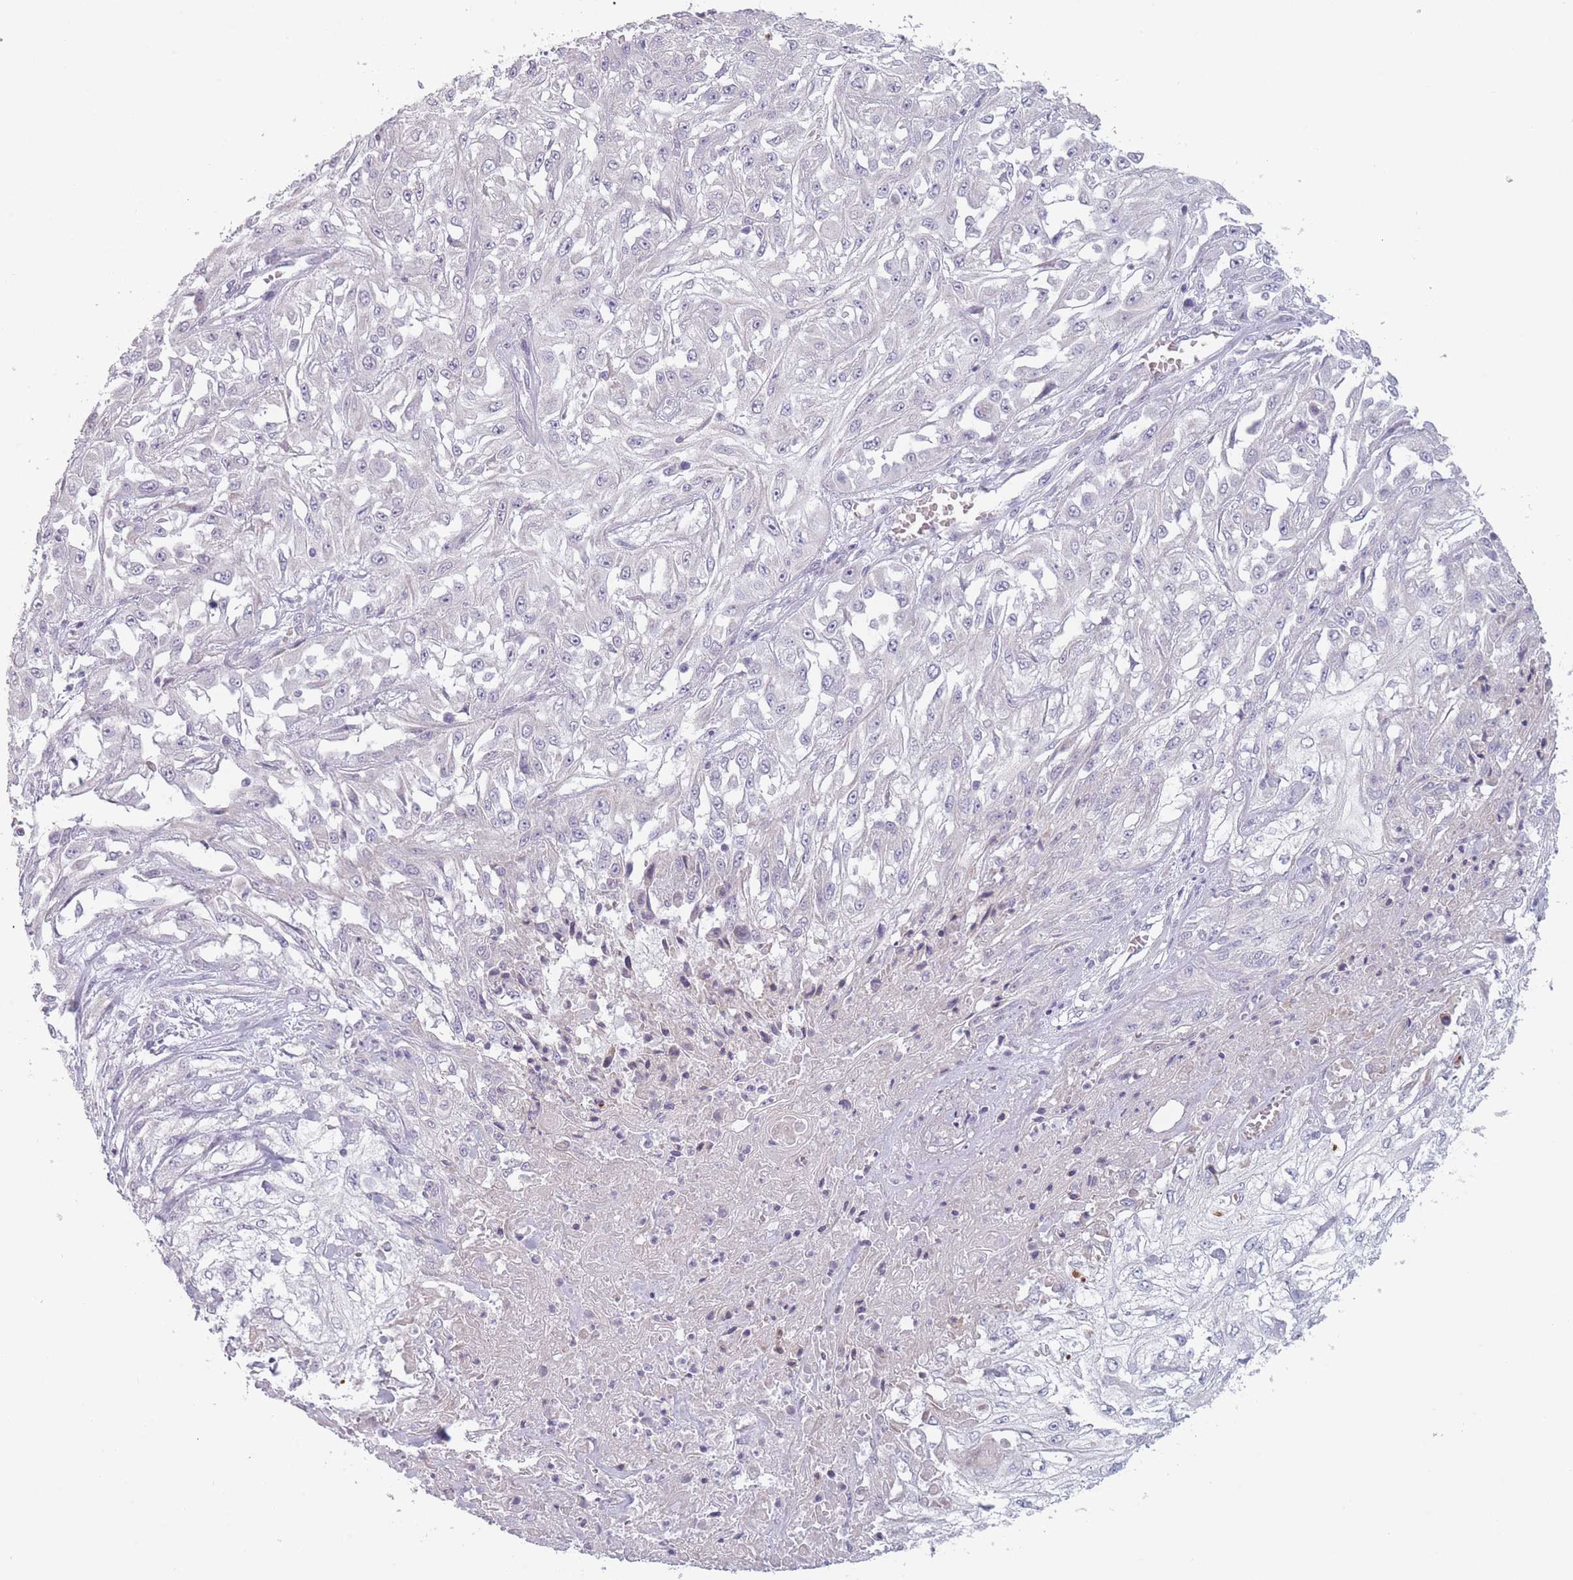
{"staining": {"intensity": "negative", "quantity": "none", "location": "none"}, "tissue": "skin cancer", "cell_type": "Tumor cells", "image_type": "cancer", "snomed": [{"axis": "morphology", "description": "Squamous cell carcinoma, NOS"}, {"axis": "morphology", "description": "Squamous cell carcinoma, metastatic, NOS"}, {"axis": "topography", "description": "Skin"}, {"axis": "topography", "description": "Lymph node"}], "caption": "This photomicrograph is of skin cancer stained with immunohistochemistry (IHC) to label a protein in brown with the nuclei are counter-stained blue. There is no expression in tumor cells.", "gene": "RASL10B", "patient": {"sex": "male", "age": 75}}